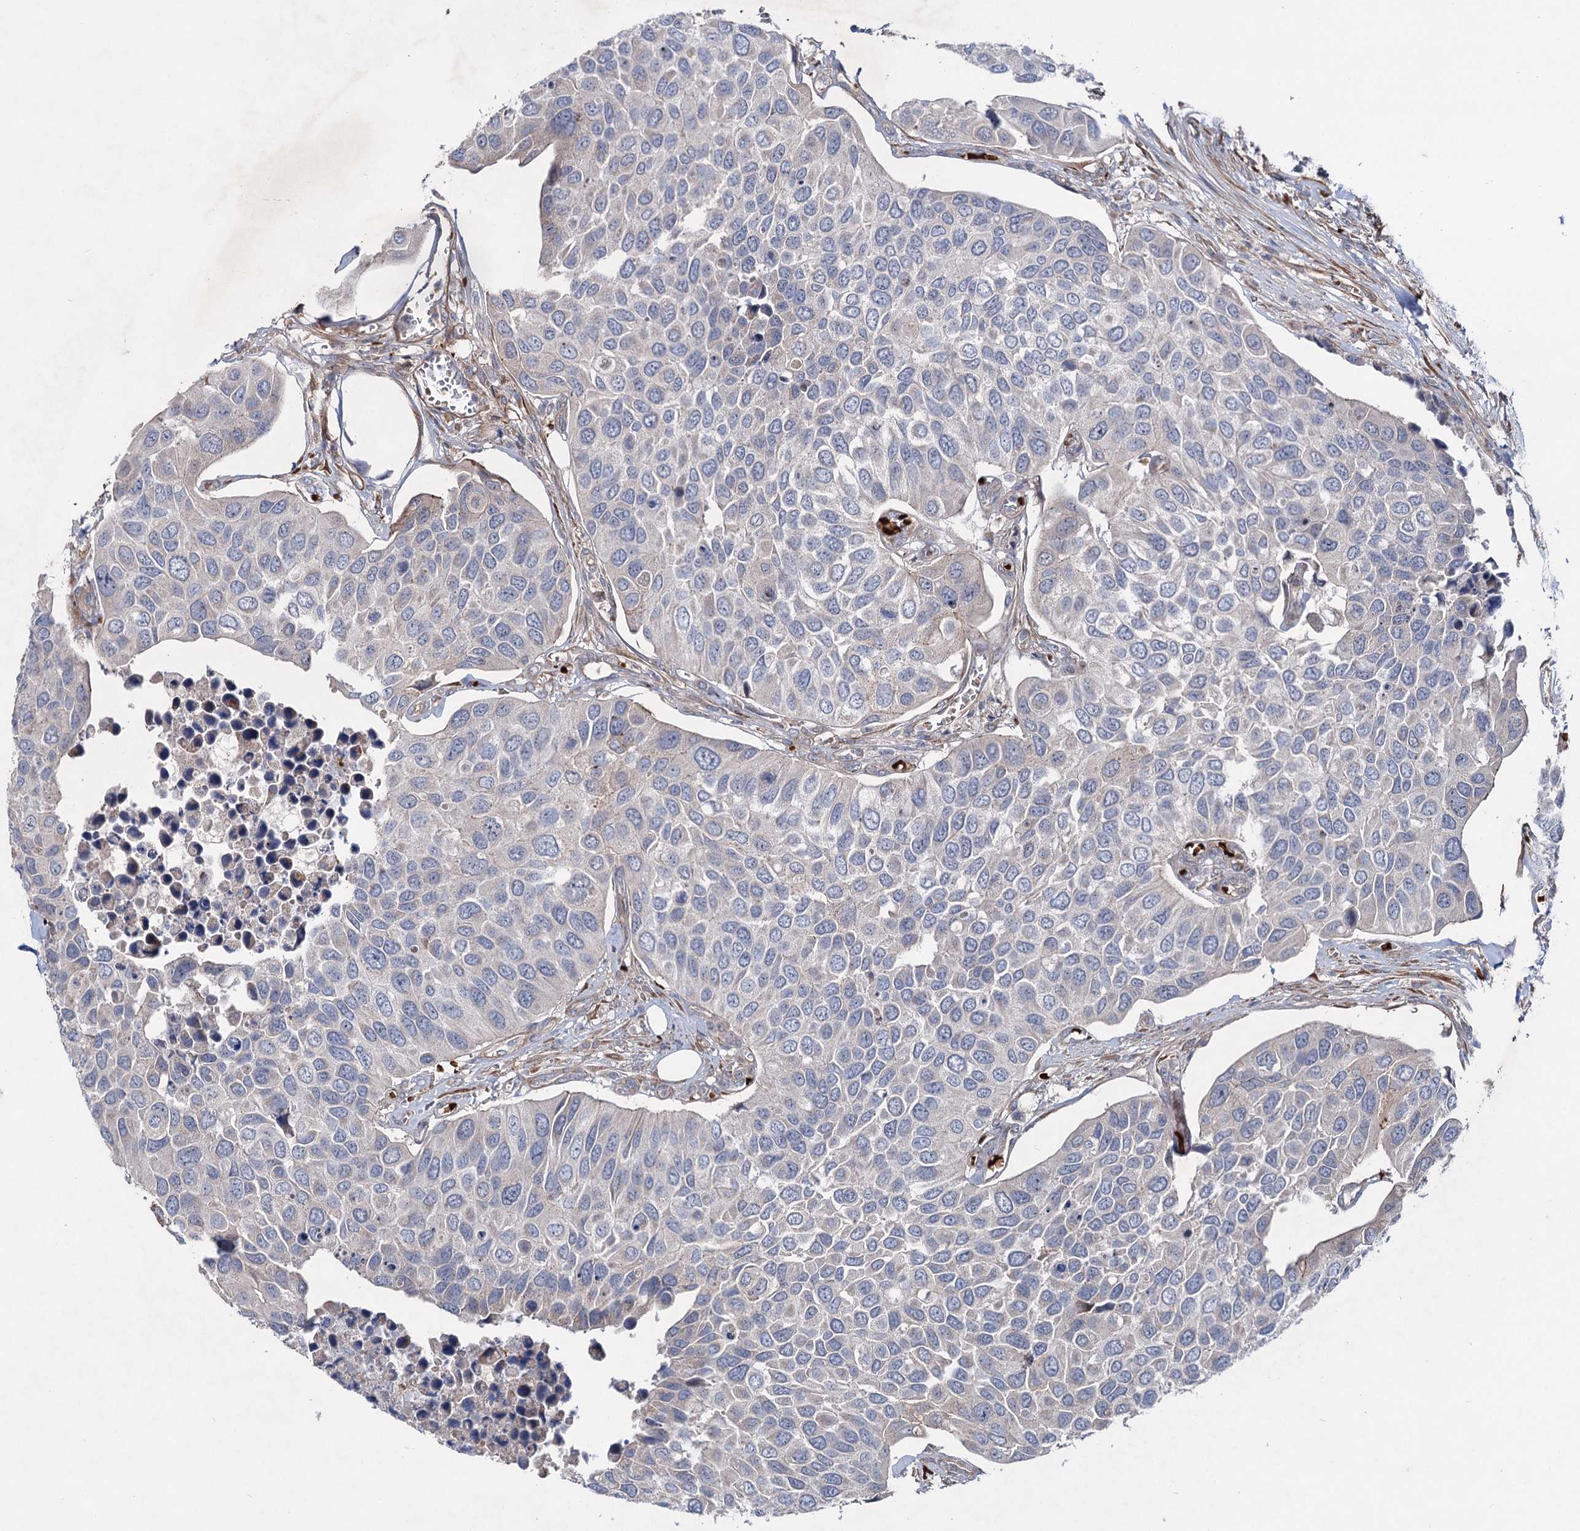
{"staining": {"intensity": "negative", "quantity": "none", "location": "none"}, "tissue": "urothelial cancer", "cell_type": "Tumor cells", "image_type": "cancer", "snomed": [{"axis": "morphology", "description": "Urothelial carcinoma, High grade"}, {"axis": "topography", "description": "Urinary bladder"}], "caption": "The photomicrograph exhibits no staining of tumor cells in urothelial cancer.", "gene": "PTDSS2", "patient": {"sex": "male", "age": 74}}